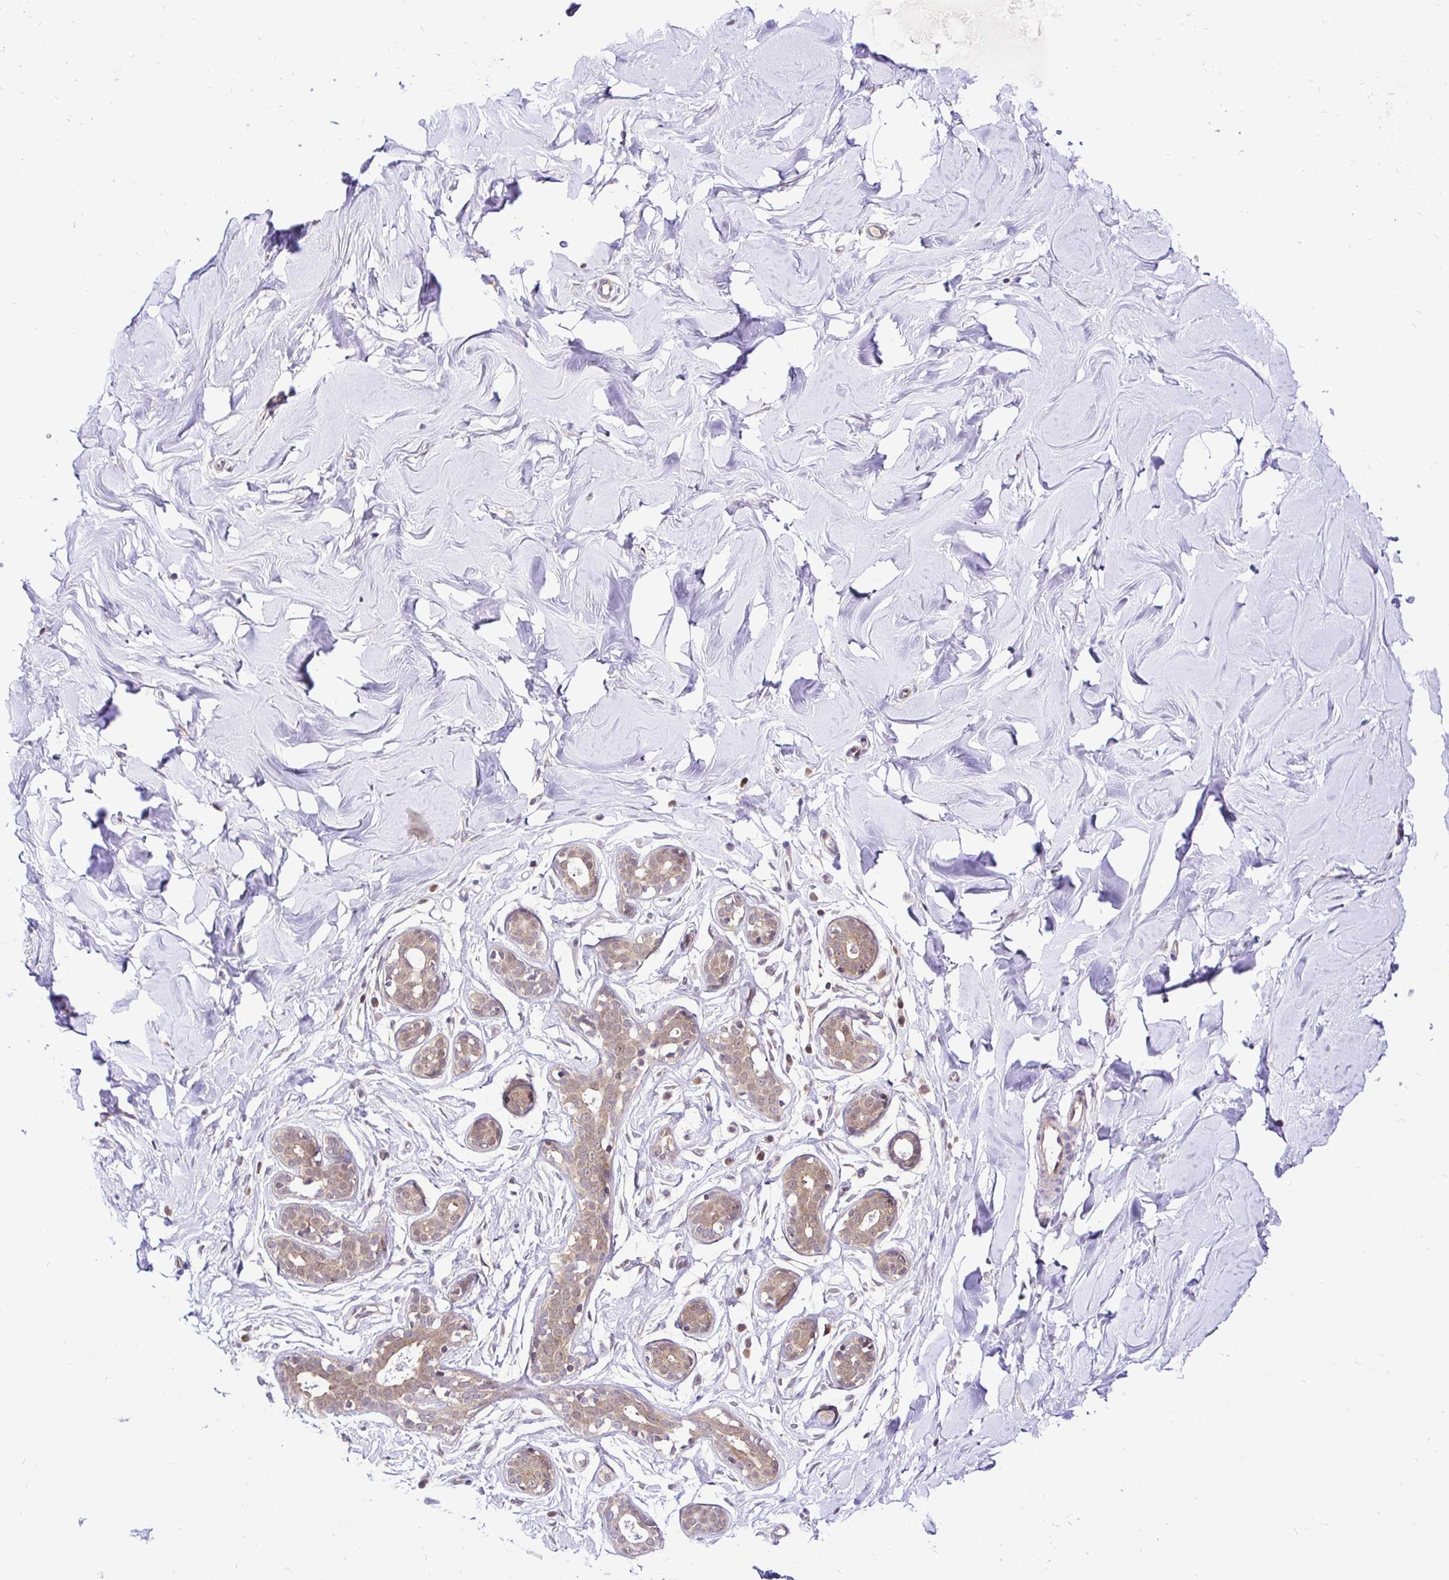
{"staining": {"intensity": "negative", "quantity": "none", "location": "none"}, "tissue": "breast", "cell_type": "Adipocytes", "image_type": "normal", "snomed": [{"axis": "morphology", "description": "Normal tissue, NOS"}, {"axis": "topography", "description": "Breast"}], "caption": "The immunohistochemistry image has no significant expression in adipocytes of breast. (Stains: DAB (3,3'-diaminobenzidine) IHC with hematoxylin counter stain, Microscopy: brightfield microscopy at high magnification).", "gene": "UBE2M", "patient": {"sex": "female", "age": 27}}